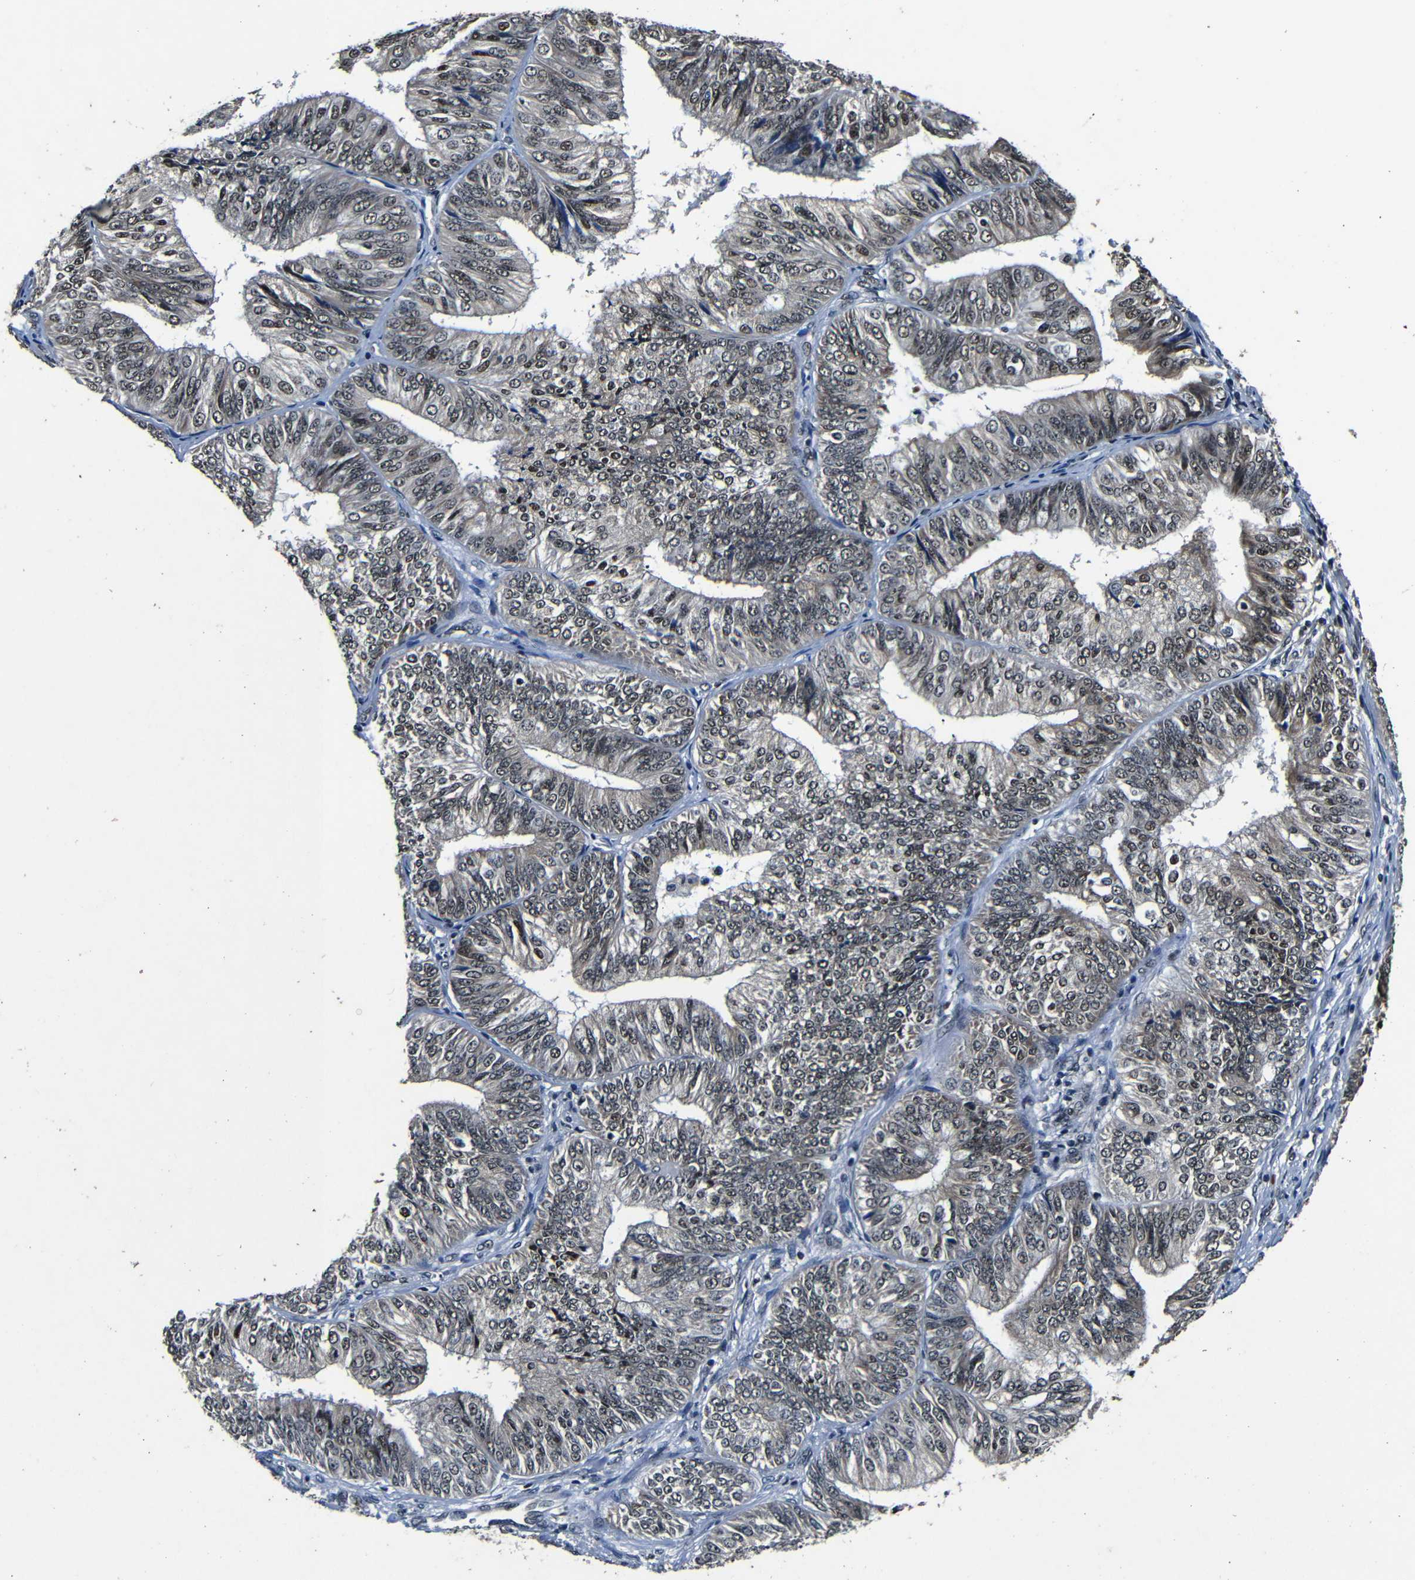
{"staining": {"intensity": "weak", "quantity": ">75%", "location": "nuclear"}, "tissue": "endometrial cancer", "cell_type": "Tumor cells", "image_type": "cancer", "snomed": [{"axis": "morphology", "description": "Adenocarcinoma, NOS"}, {"axis": "topography", "description": "Endometrium"}], "caption": "Immunohistochemistry micrograph of neoplastic tissue: adenocarcinoma (endometrial) stained using immunohistochemistry reveals low levels of weak protein expression localized specifically in the nuclear of tumor cells, appearing as a nuclear brown color.", "gene": "FOXD4", "patient": {"sex": "female", "age": 58}}